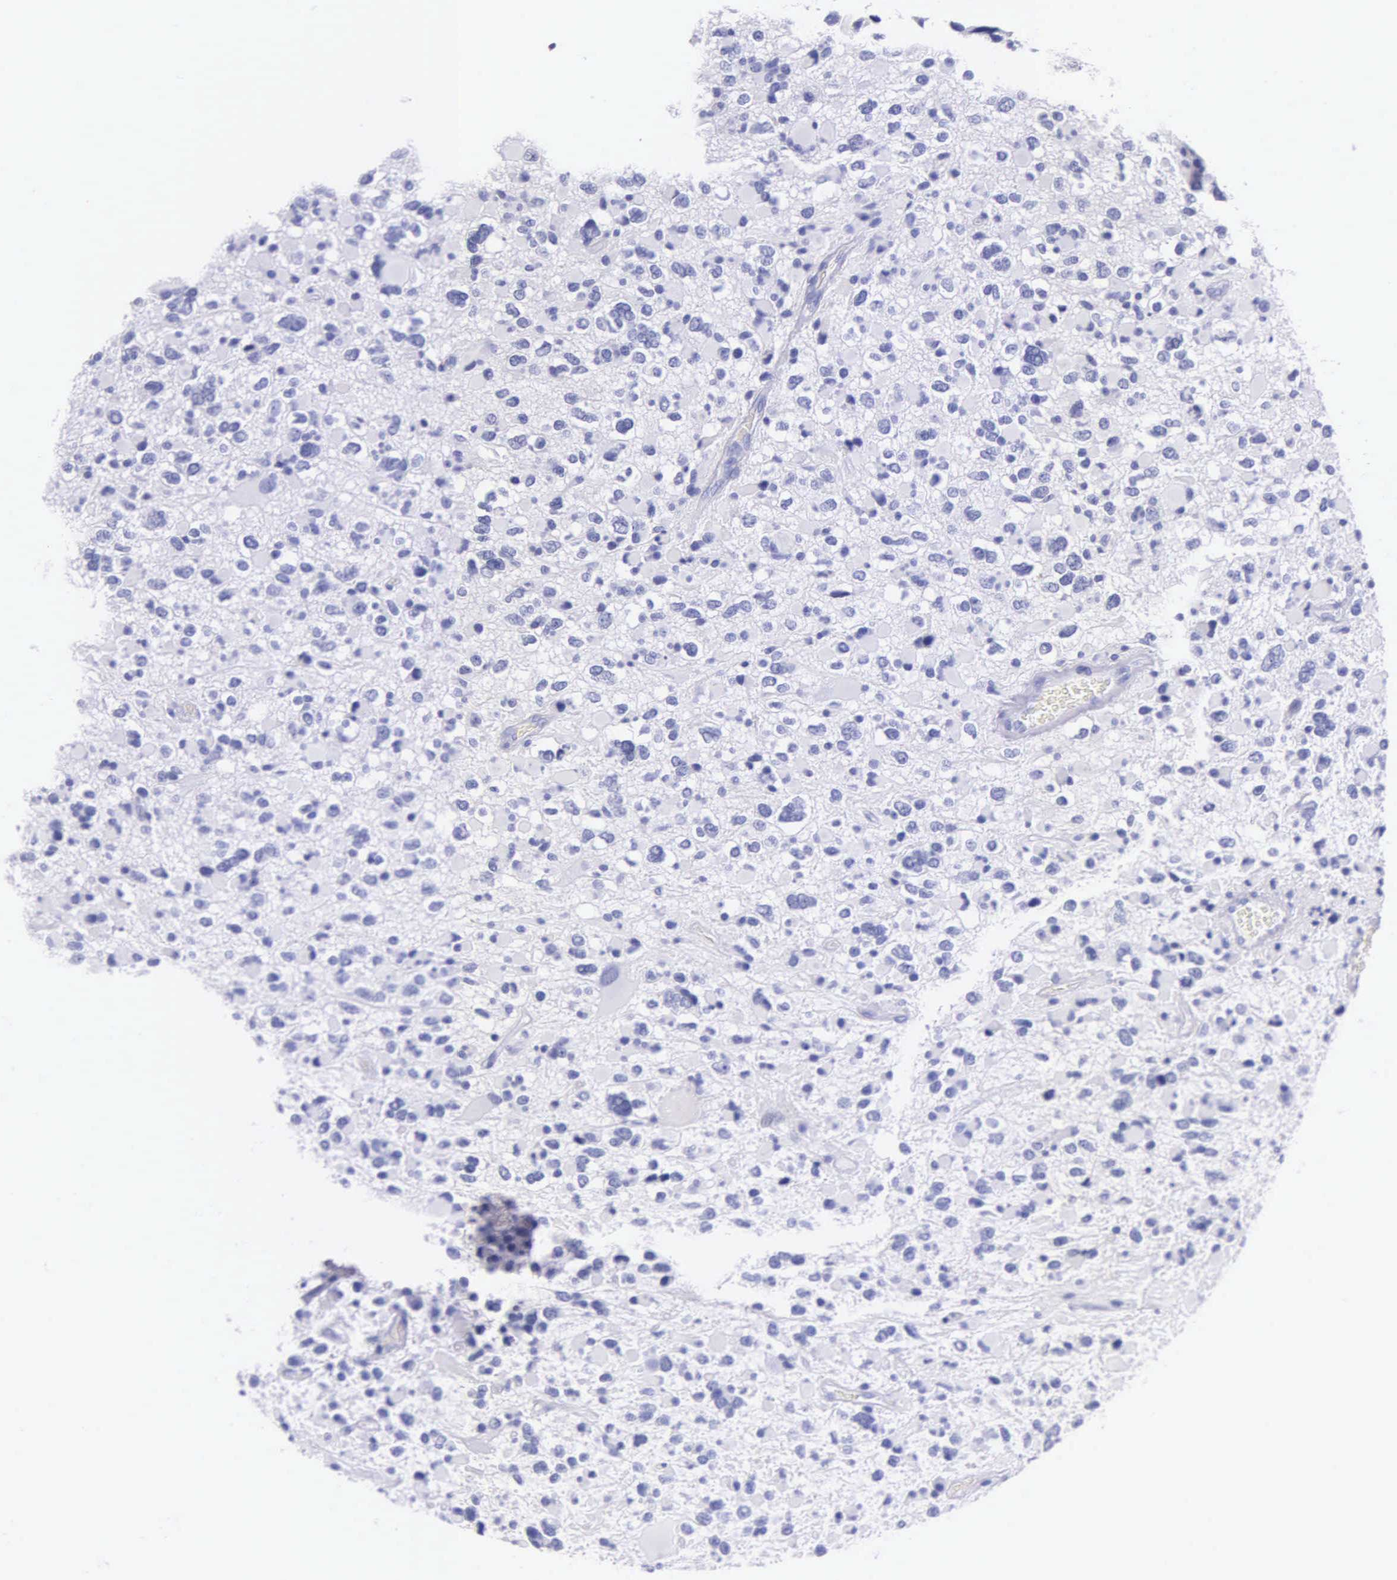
{"staining": {"intensity": "negative", "quantity": "none", "location": "none"}, "tissue": "glioma", "cell_type": "Tumor cells", "image_type": "cancer", "snomed": [{"axis": "morphology", "description": "Glioma, malignant, High grade"}, {"axis": "topography", "description": "Brain"}], "caption": "Immunohistochemistry (IHC) histopathology image of neoplastic tissue: human glioma stained with DAB (3,3'-diaminobenzidine) shows no significant protein positivity in tumor cells.", "gene": "KLK3", "patient": {"sex": "female", "age": 37}}